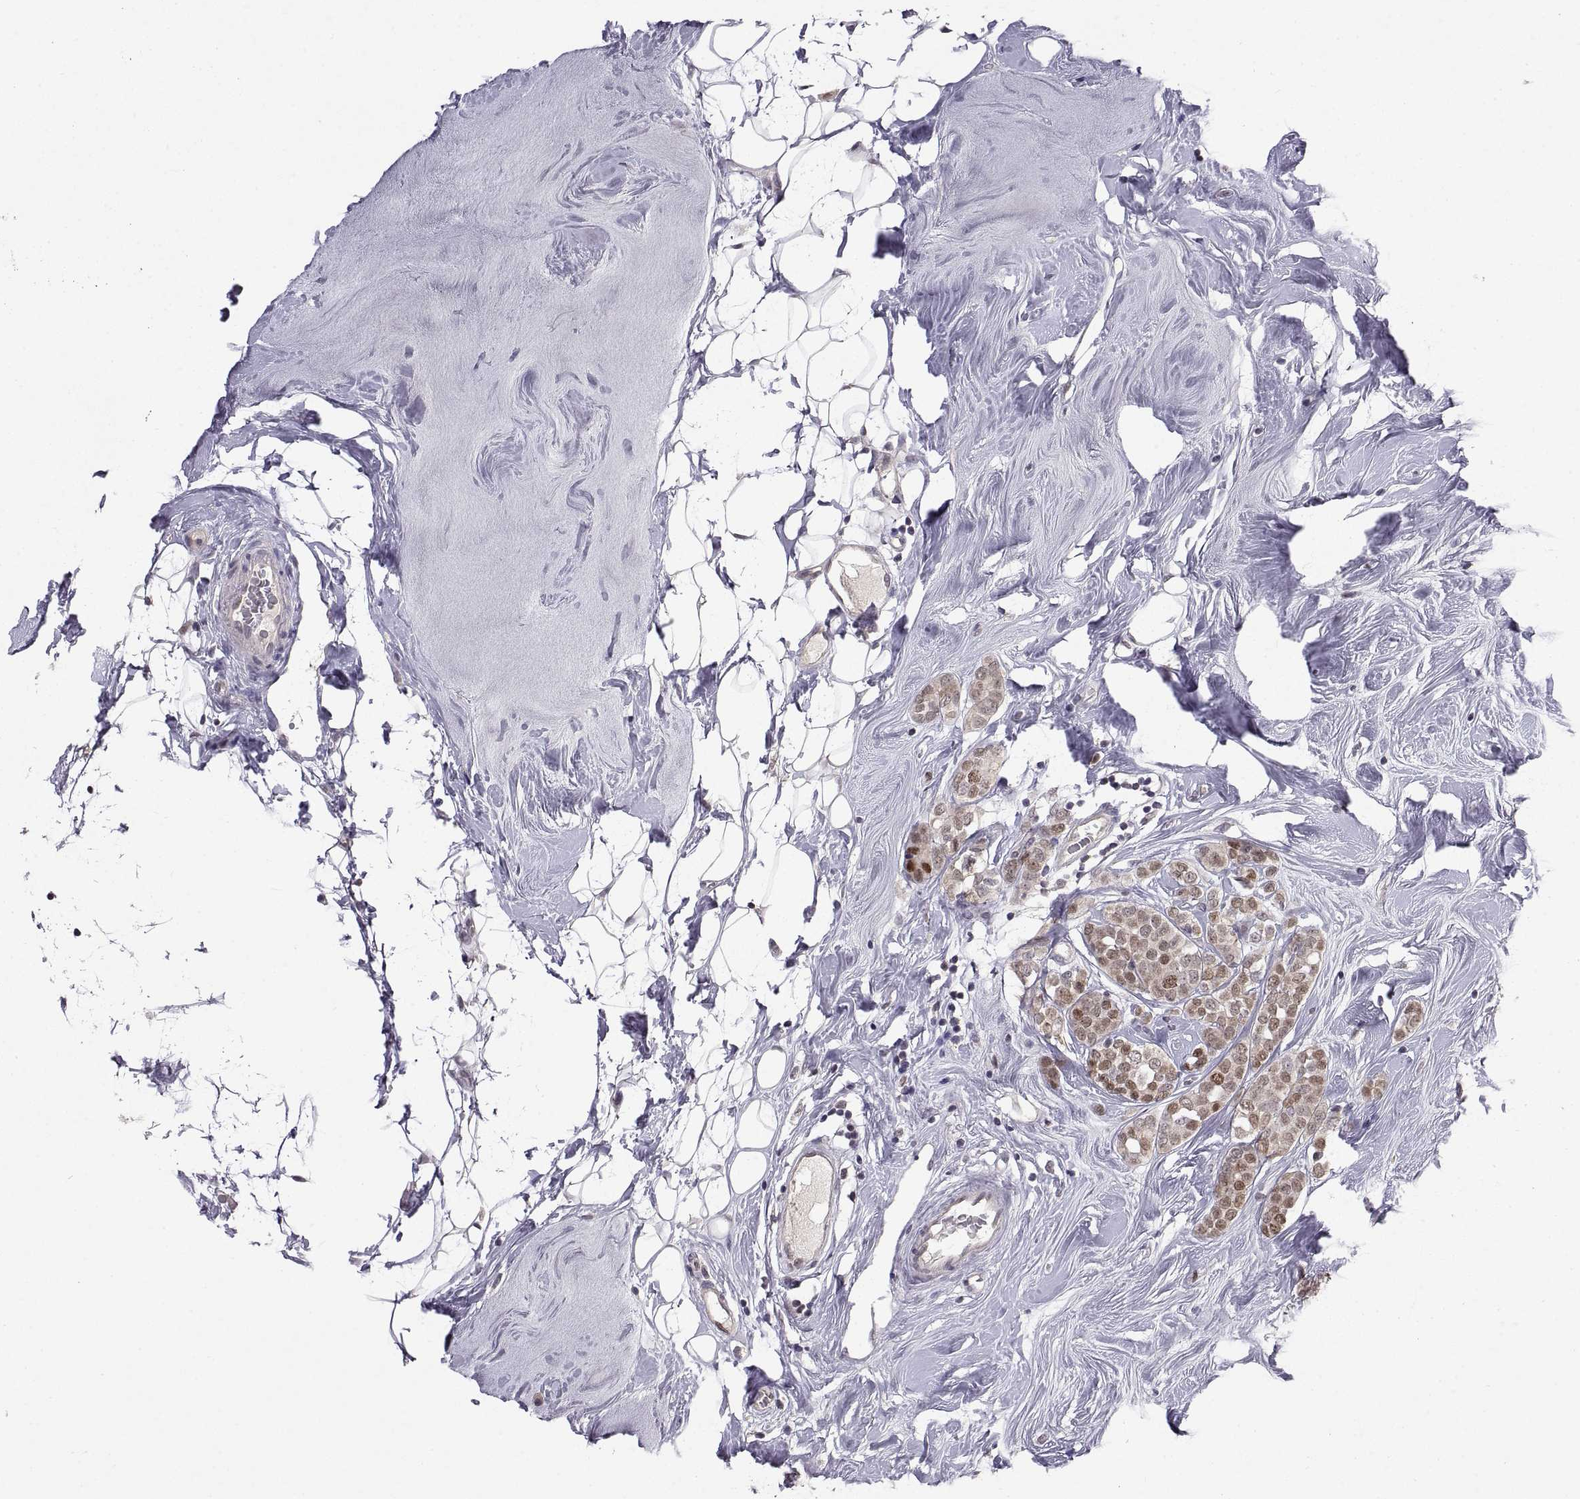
{"staining": {"intensity": "moderate", "quantity": "<25%", "location": "nuclear"}, "tissue": "breast cancer", "cell_type": "Tumor cells", "image_type": "cancer", "snomed": [{"axis": "morphology", "description": "Lobular carcinoma"}, {"axis": "topography", "description": "Breast"}], "caption": "Immunohistochemical staining of breast cancer displays low levels of moderate nuclear expression in approximately <25% of tumor cells. Using DAB (brown) and hematoxylin (blue) stains, captured at high magnification using brightfield microscopy.", "gene": "CHFR", "patient": {"sex": "female", "age": 49}}